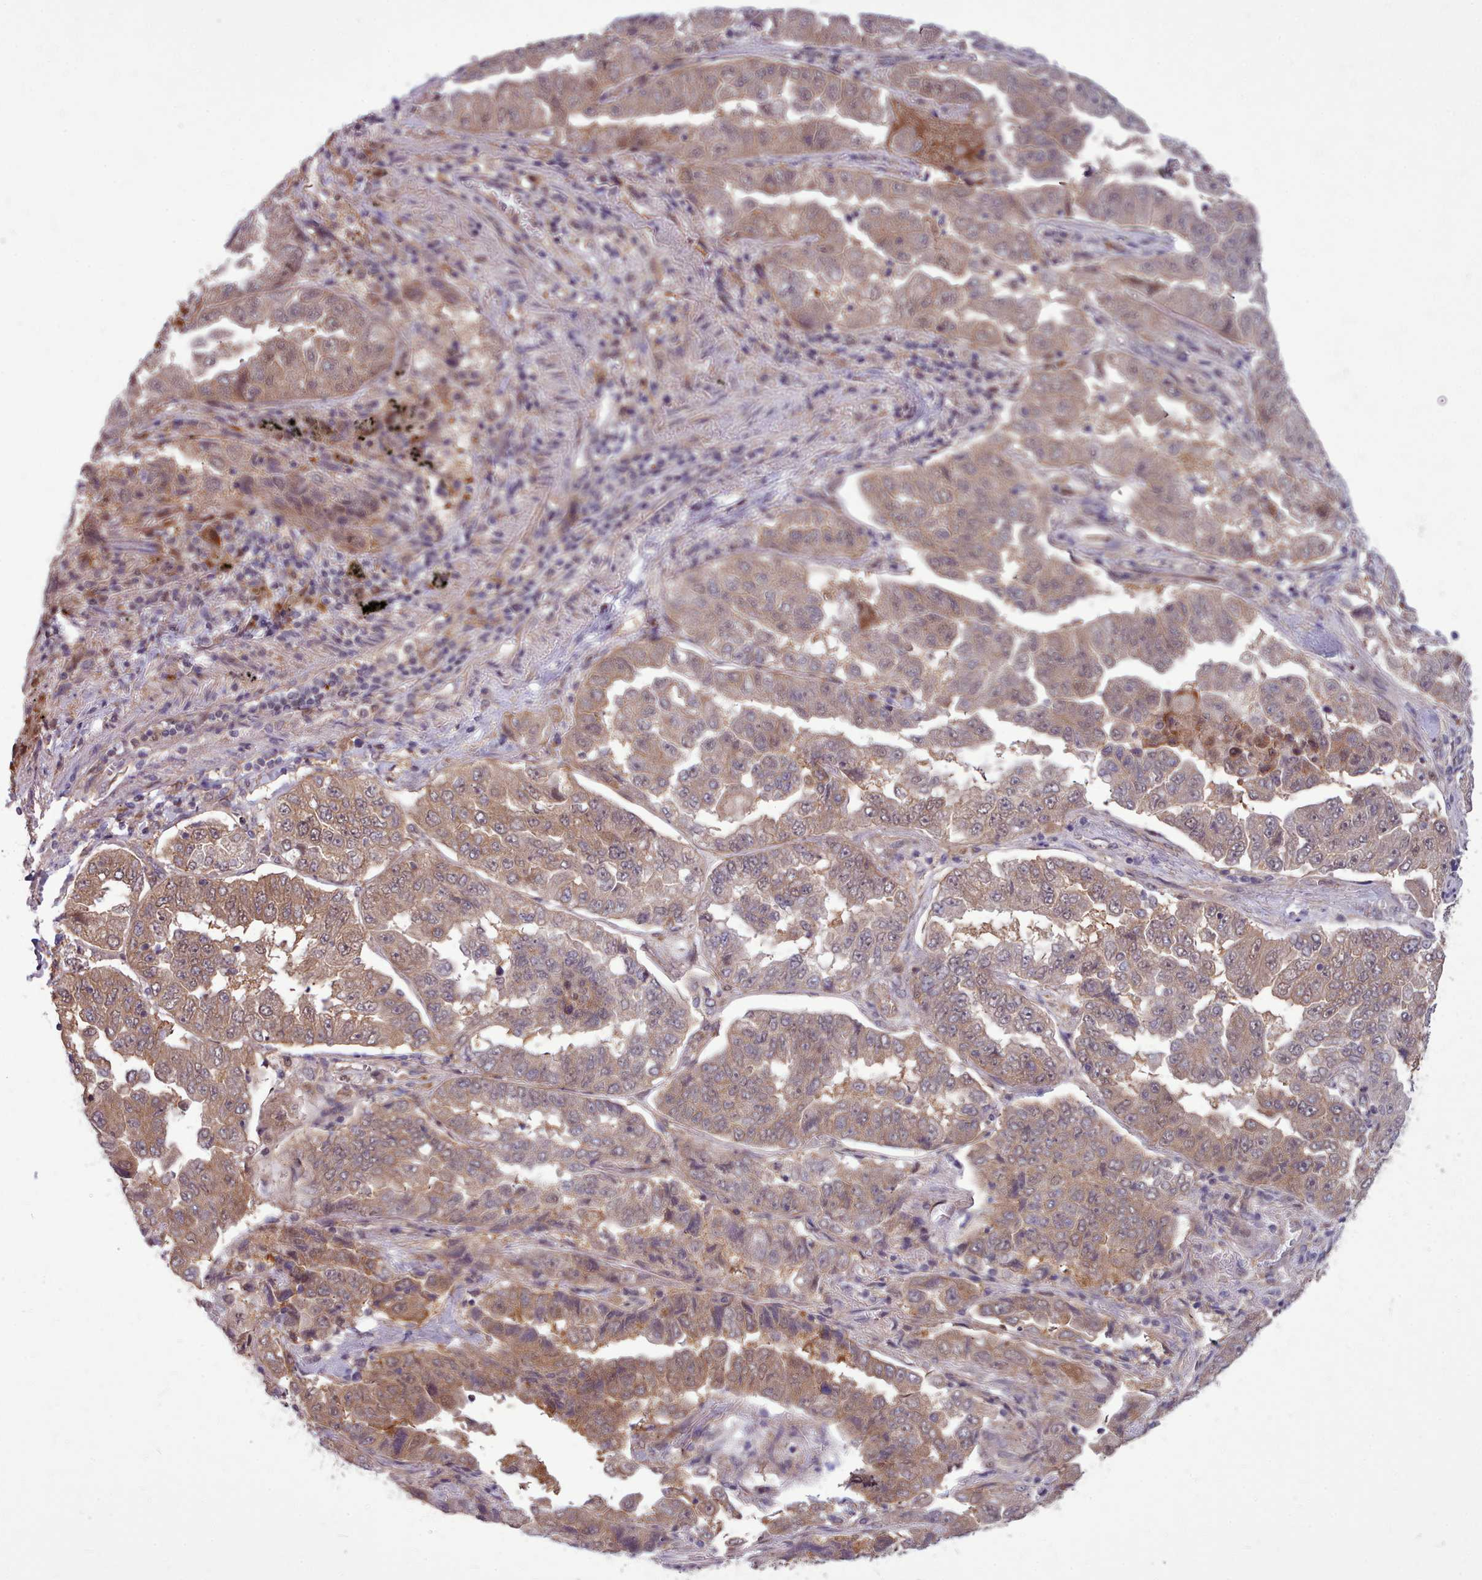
{"staining": {"intensity": "moderate", "quantity": ">75%", "location": "cytoplasmic/membranous"}, "tissue": "lung cancer", "cell_type": "Tumor cells", "image_type": "cancer", "snomed": [{"axis": "morphology", "description": "Adenocarcinoma, NOS"}, {"axis": "topography", "description": "Lung"}], "caption": "This histopathology image displays immunohistochemistry staining of human lung cancer (adenocarcinoma), with medium moderate cytoplasmic/membranous positivity in approximately >75% of tumor cells.", "gene": "AHCY", "patient": {"sex": "female", "age": 51}}